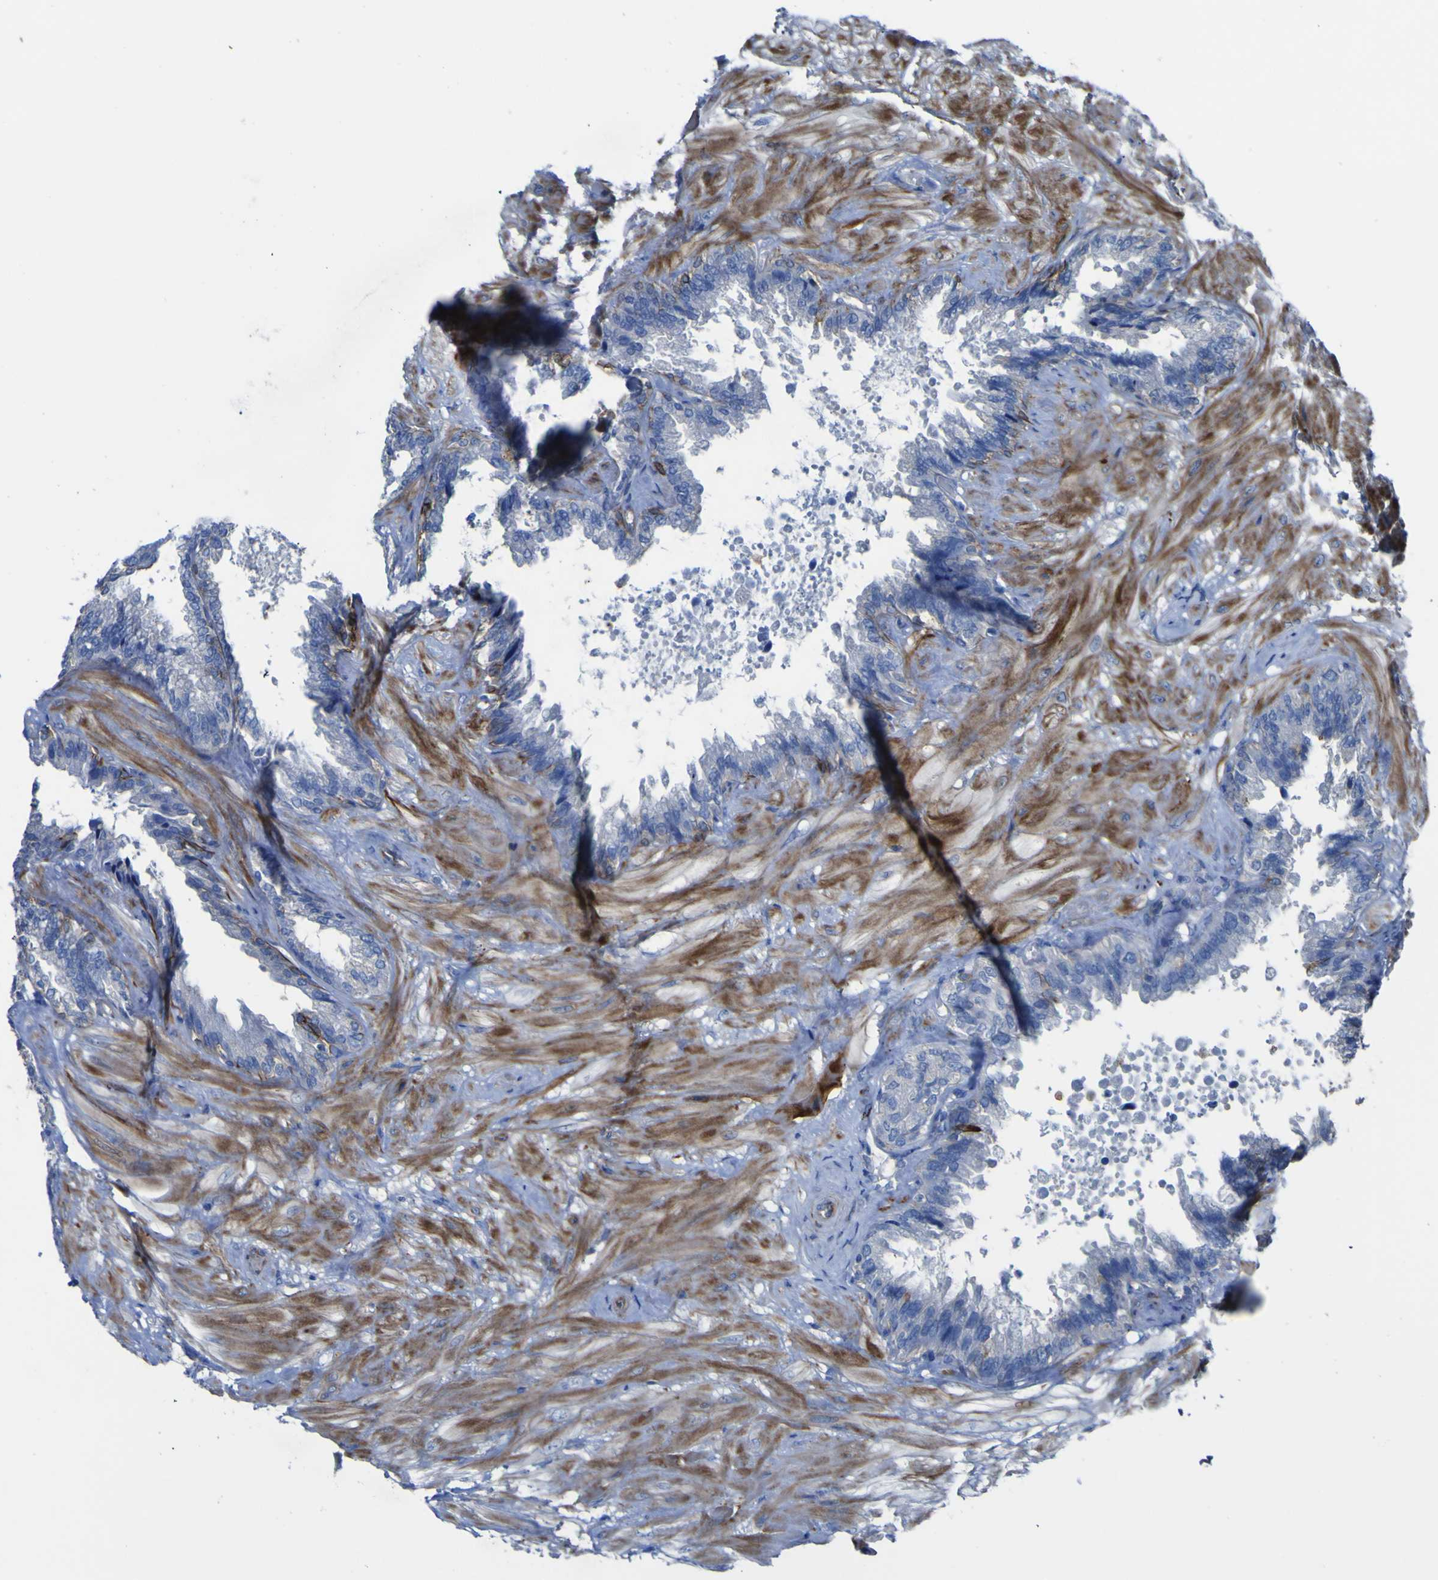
{"staining": {"intensity": "negative", "quantity": "none", "location": "none"}, "tissue": "seminal vesicle", "cell_type": "Glandular cells", "image_type": "normal", "snomed": [{"axis": "morphology", "description": "Normal tissue, NOS"}, {"axis": "topography", "description": "Seminal veicle"}], "caption": "Immunohistochemistry of normal human seminal vesicle displays no staining in glandular cells.", "gene": "AGO4", "patient": {"sex": "male", "age": 46}}